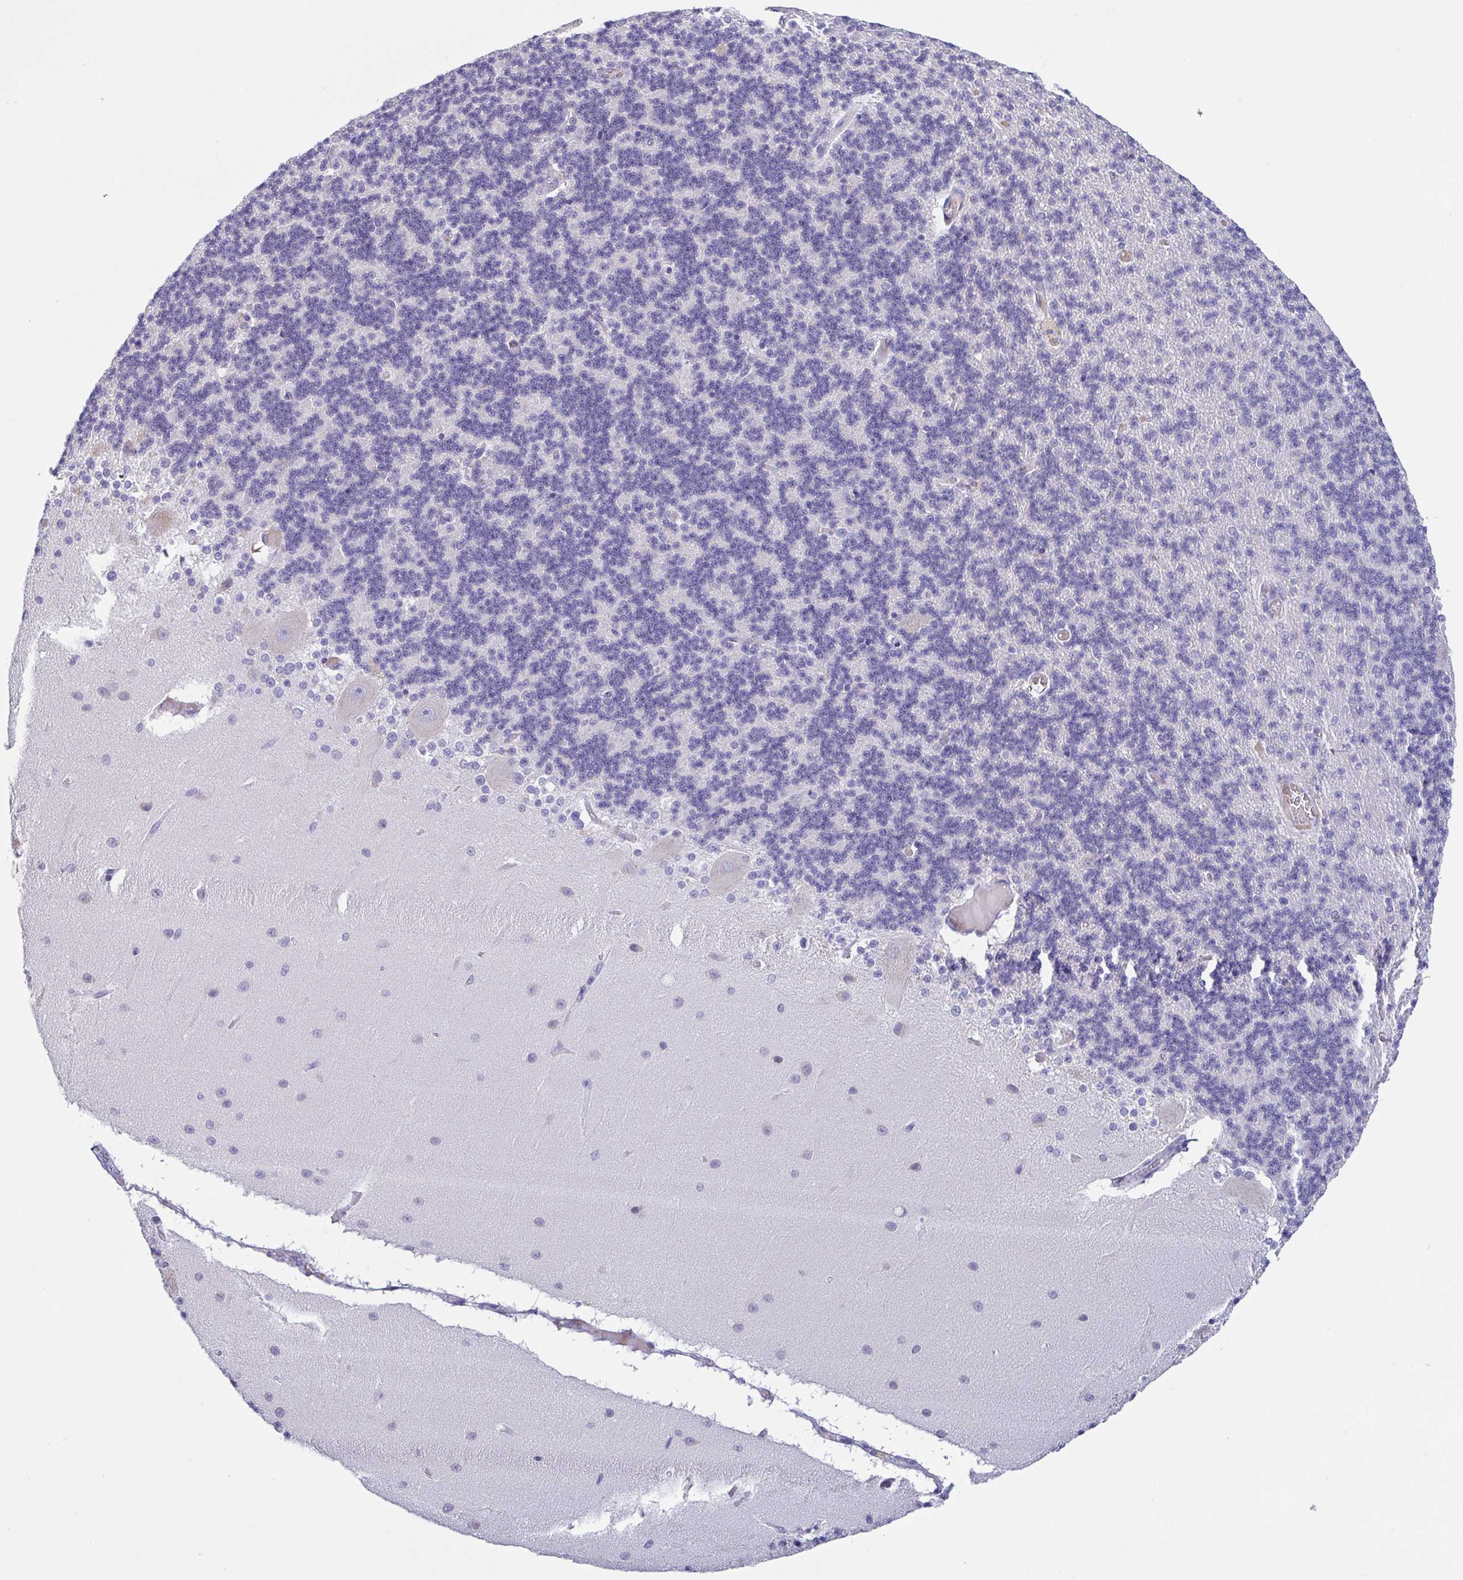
{"staining": {"intensity": "negative", "quantity": "none", "location": "none"}, "tissue": "cerebellum", "cell_type": "Cells in granular layer", "image_type": "normal", "snomed": [{"axis": "morphology", "description": "Normal tissue, NOS"}, {"axis": "topography", "description": "Cerebellum"}], "caption": "This is an IHC photomicrograph of unremarkable cerebellum. There is no positivity in cells in granular layer.", "gene": "TREH", "patient": {"sex": "female", "age": 54}}